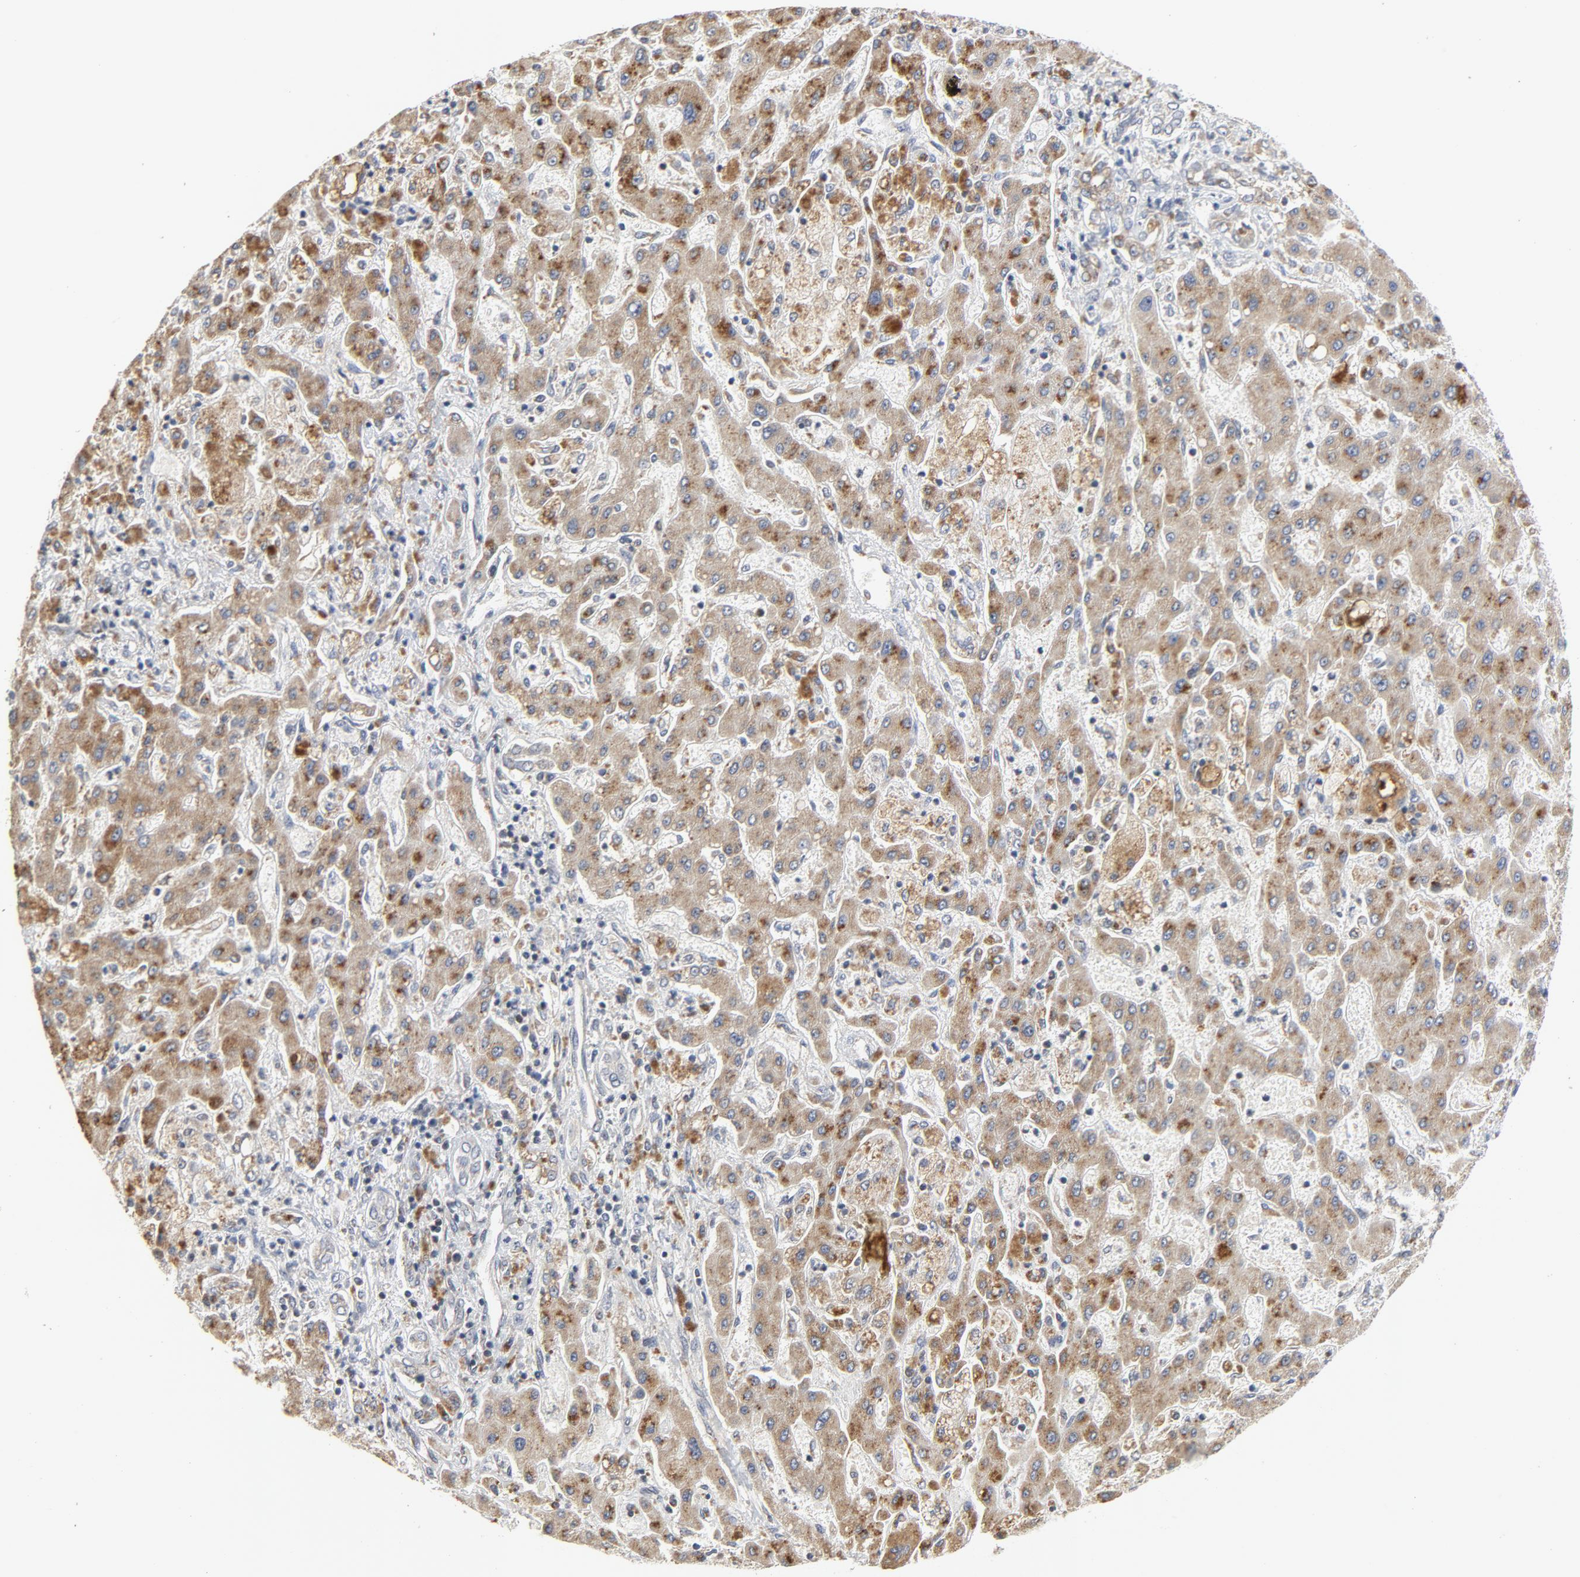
{"staining": {"intensity": "moderate", "quantity": ">75%", "location": "cytoplasmic/membranous"}, "tissue": "liver cancer", "cell_type": "Tumor cells", "image_type": "cancer", "snomed": [{"axis": "morphology", "description": "Cholangiocarcinoma"}, {"axis": "topography", "description": "Liver"}], "caption": "Protein staining of liver cancer (cholangiocarcinoma) tissue displays moderate cytoplasmic/membranous expression in about >75% of tumor cells.", "gene": "C14orf119", "patient": {"sex": "male", "age": 50}}